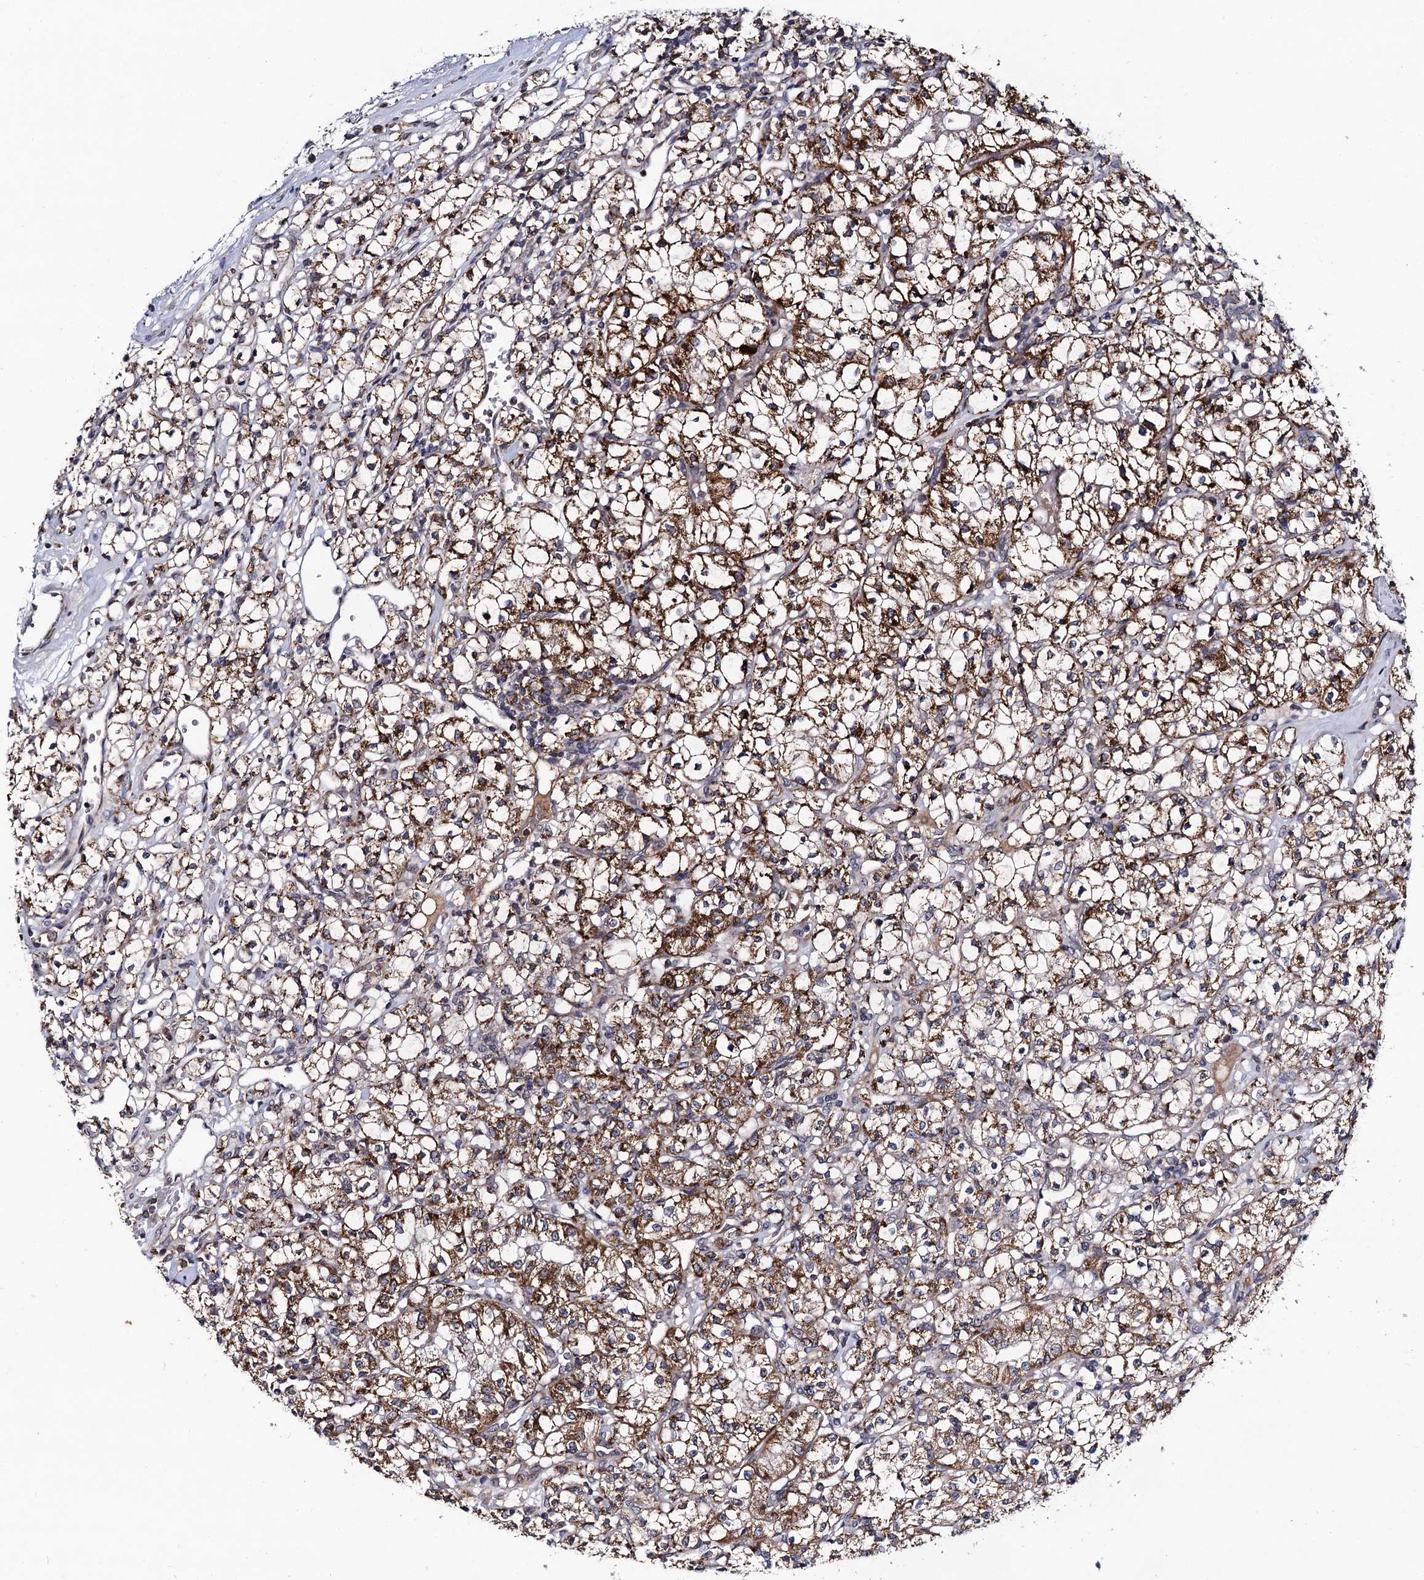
{"staining": {"intensity": "moderate", "quantity": "25%-75%", "location": "cytoplasmic/membranous"}, "tissue": "renal cancer", "cell_type": "Tumor cells", "image_type": "cancer", "snomed": [{"axis": "morphology", "description": "Adenocarcinoma, NOS"}, {"axis": "topography", "description": "Kidney"}], "caption": "Immunohistochemical staining of renal cancer exhibits moderate cytoplasmic/membranous protein staining in about 25%-75% of tumor cells.", "gene": "VPS37D", "patient": {"sex": "female", "age": 59}}